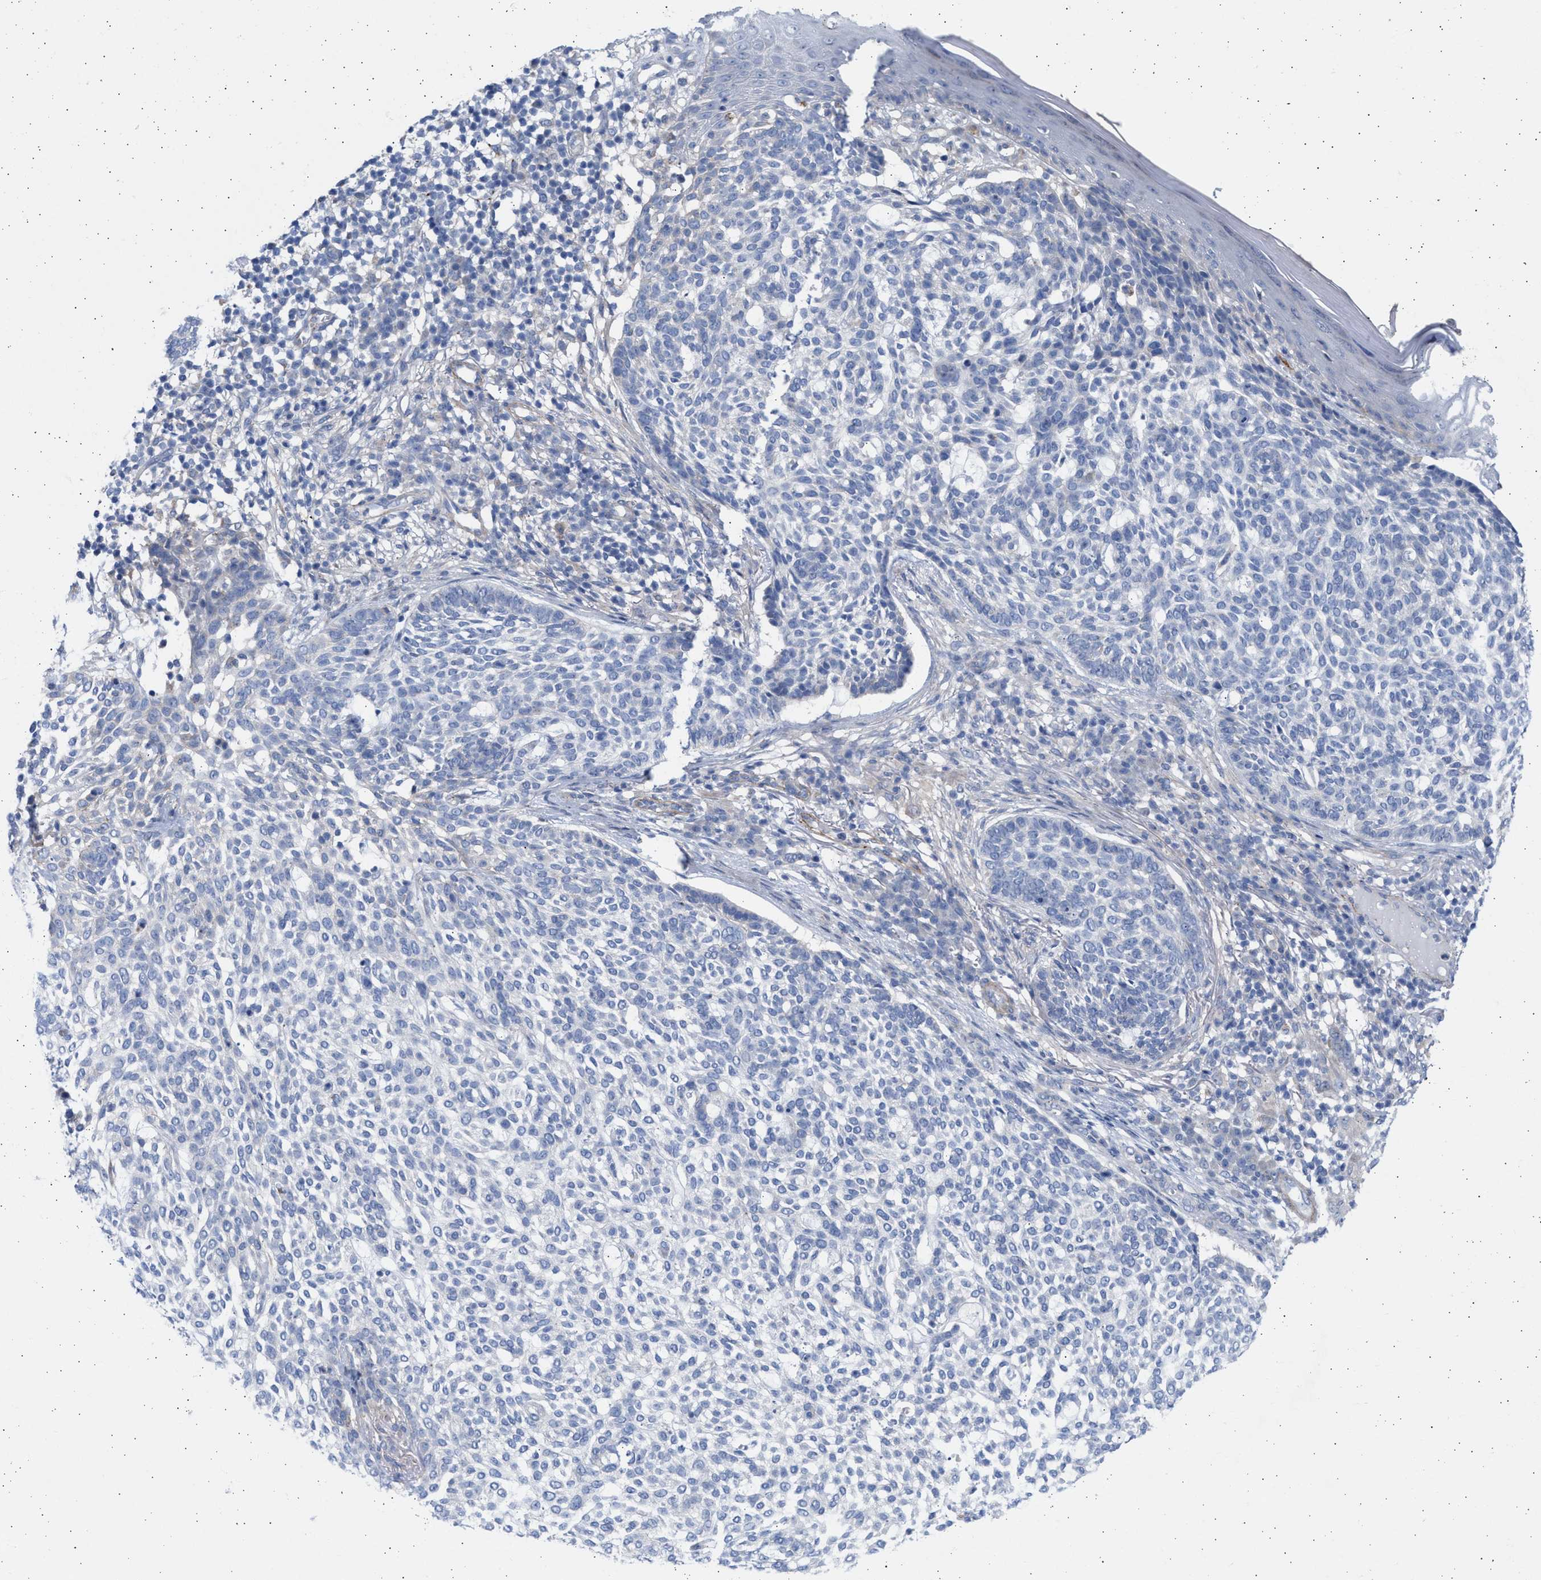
{"staining": {"intensity": "negative", "quantity": "none", "location": "none"}, "tissue": "skin cancer", "cell_type": "Tumor cells", "image_type": "cancer", "snomed": [{"axis": "morphology", "description": "Basal cell carcinoma"}, {"axis": "topography", "description": "Skin"}], "caption": "A high-resolution image shows IHC staining of skin cancer (basal cell carcinoma), which demonstrates no significant expression in tumor cells.", "gene": "NBR1", "patient": {"sex": "female", "age": 64}}